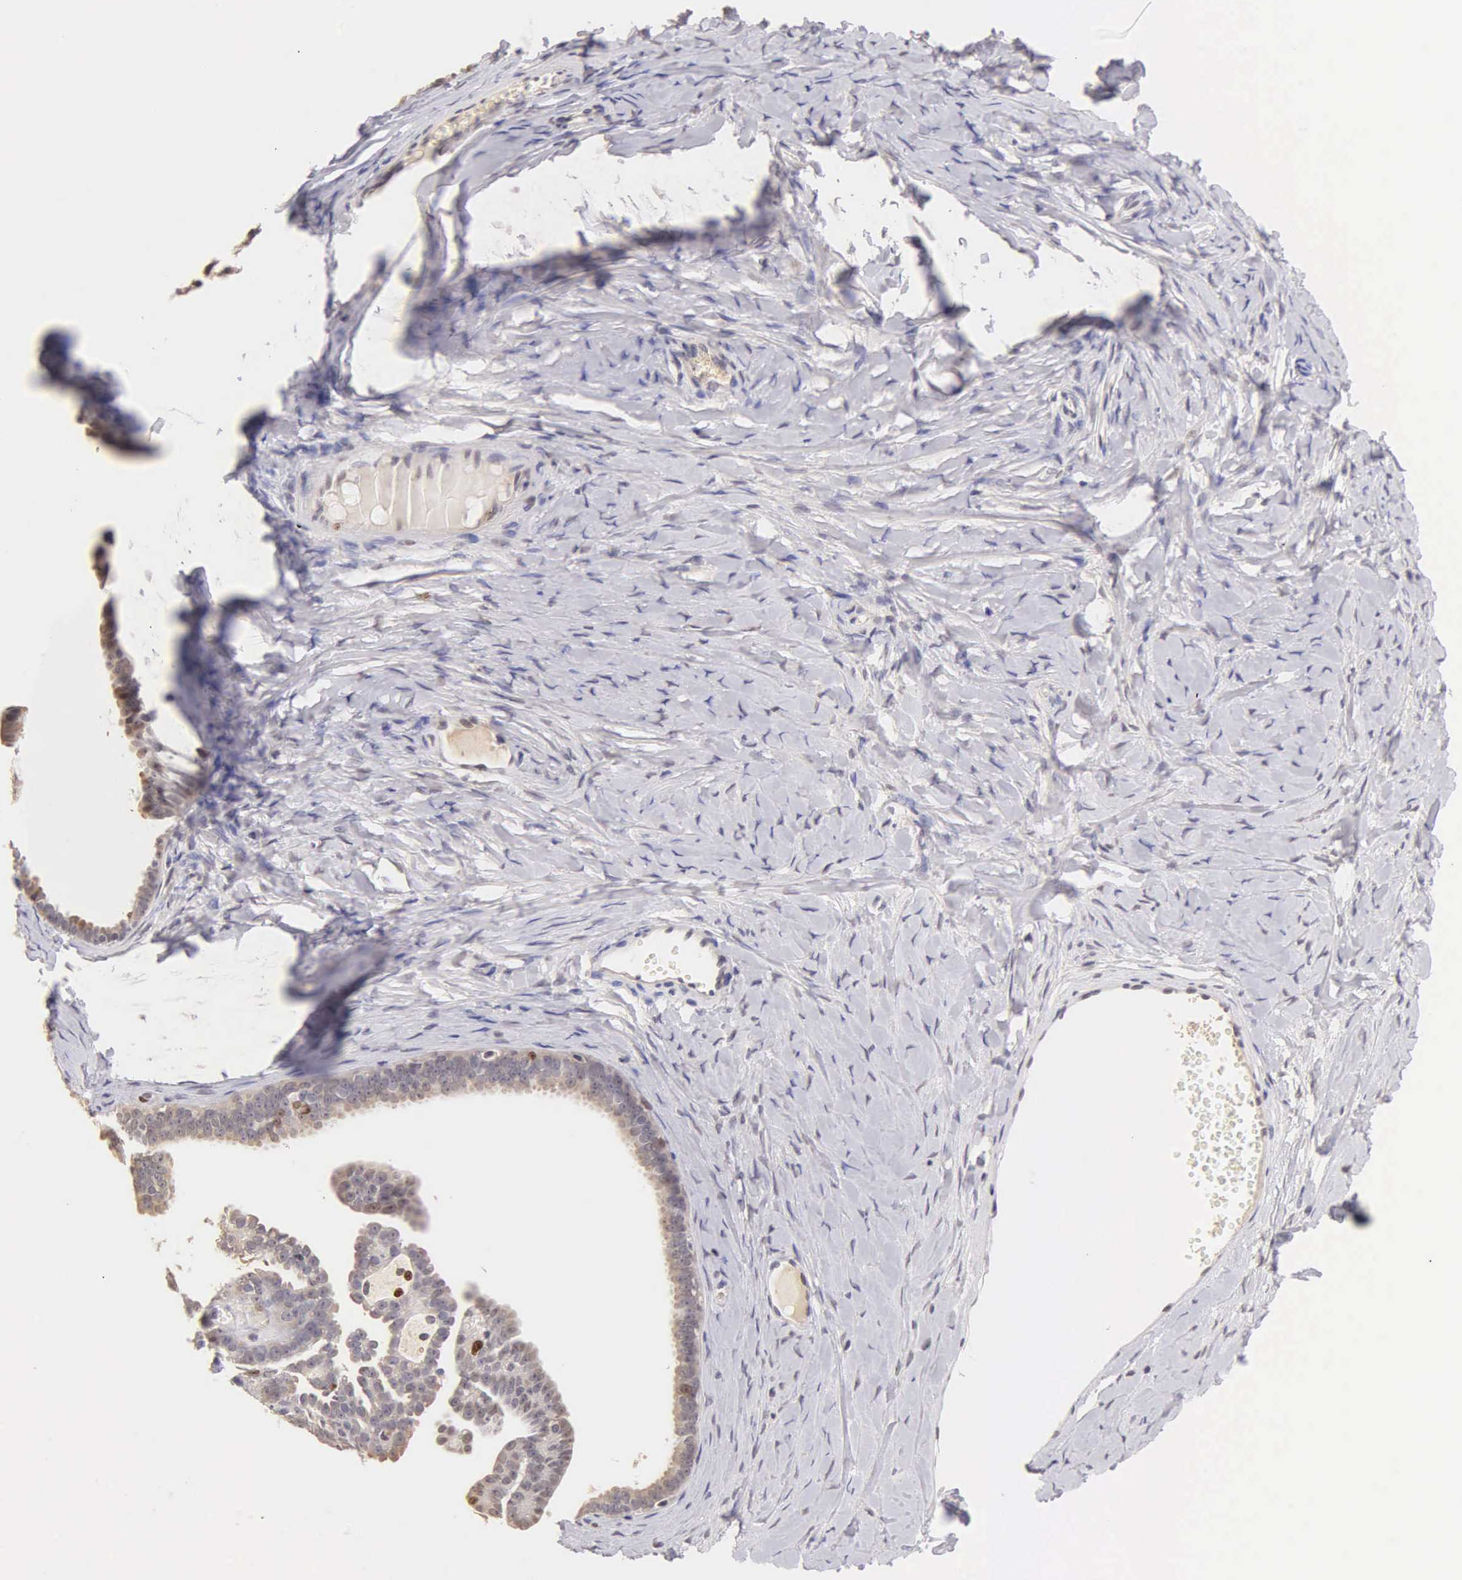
{"staining": {"intensity": "moderate", "quantity": "<25%", "location": "nuclear"}, "tissue": "ovarian cancer", "cell_type": "Tumor cells", "image_type": "cancer", "snomed": [{"axis": "morphology", "description": "Cystadenocarcinoma, serous, NOS"}, {"axis": "topography", "description": "Ovary"}], "caption": "Brown immunohistochemical staining in ovarian cancer (serous cystadenocarcinoma) shows moderate nuclear expression in about <25% of tumor cells. The protein is shown in brown color, while the nuclei are stained blue.", "gene": "MKI67", "patient": {"sex": "female", "age": 71}}